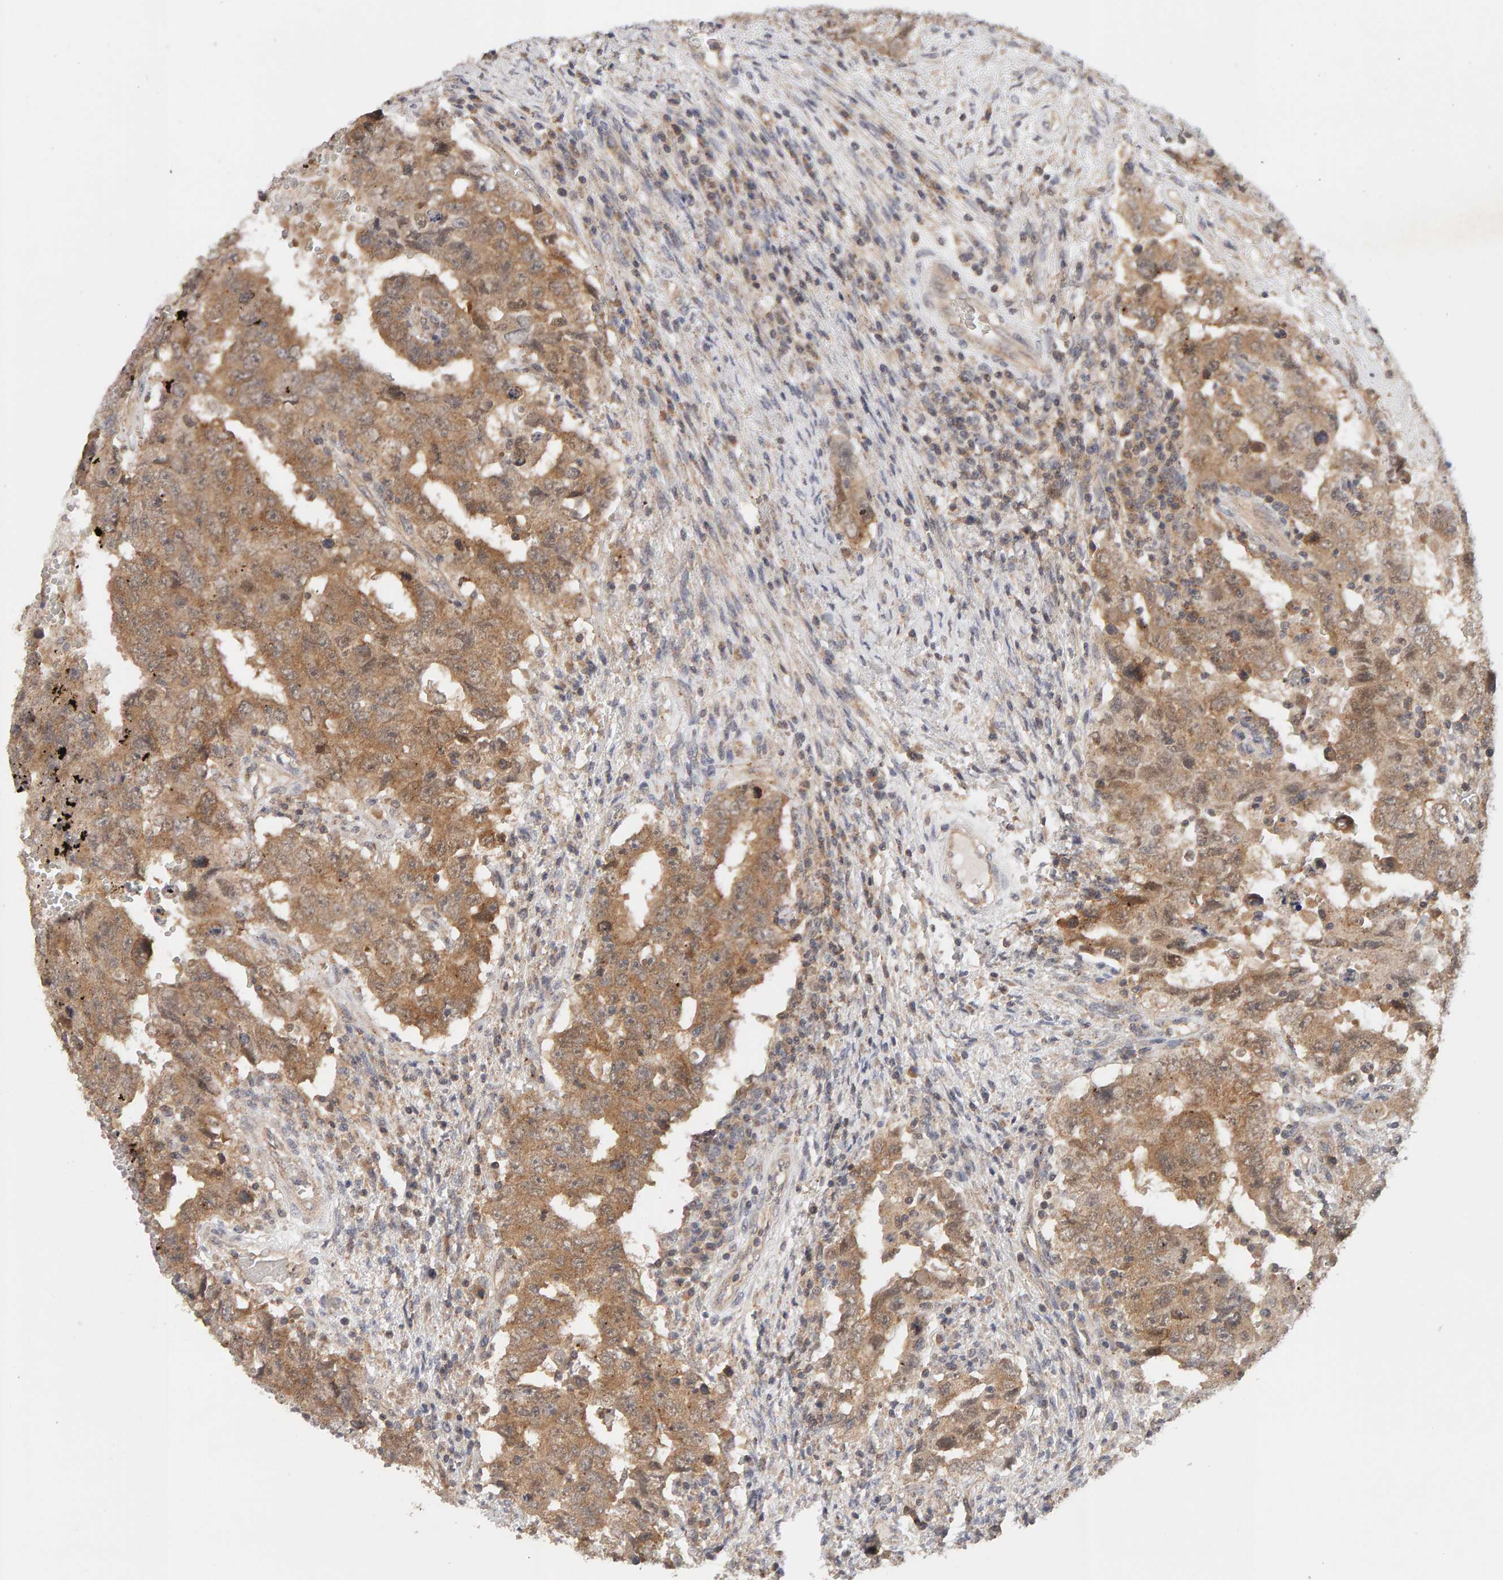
{"staining": {"intensity": "moderate", "quantity": ">75%", "location": "cytoplasmic/membranous"}, "tissue": "testis cancer", "cell_type": "Tumor cells", "image_type": "cancer", "snomed": [{"axis": "morphology", "description": "Carcinoma, Embryonal, NOS"}, {"axis": "topography", "description": "Testis"}], "caption": "Immunohistochemical staining of human testis cancer (embryonal carcinoma) displays medium levels of moderate cytoplasmic/membranous staining in about >75% of tumor cells.", "gene": "DNAJC7", "patient": {"sex": "male", "age": 26}}